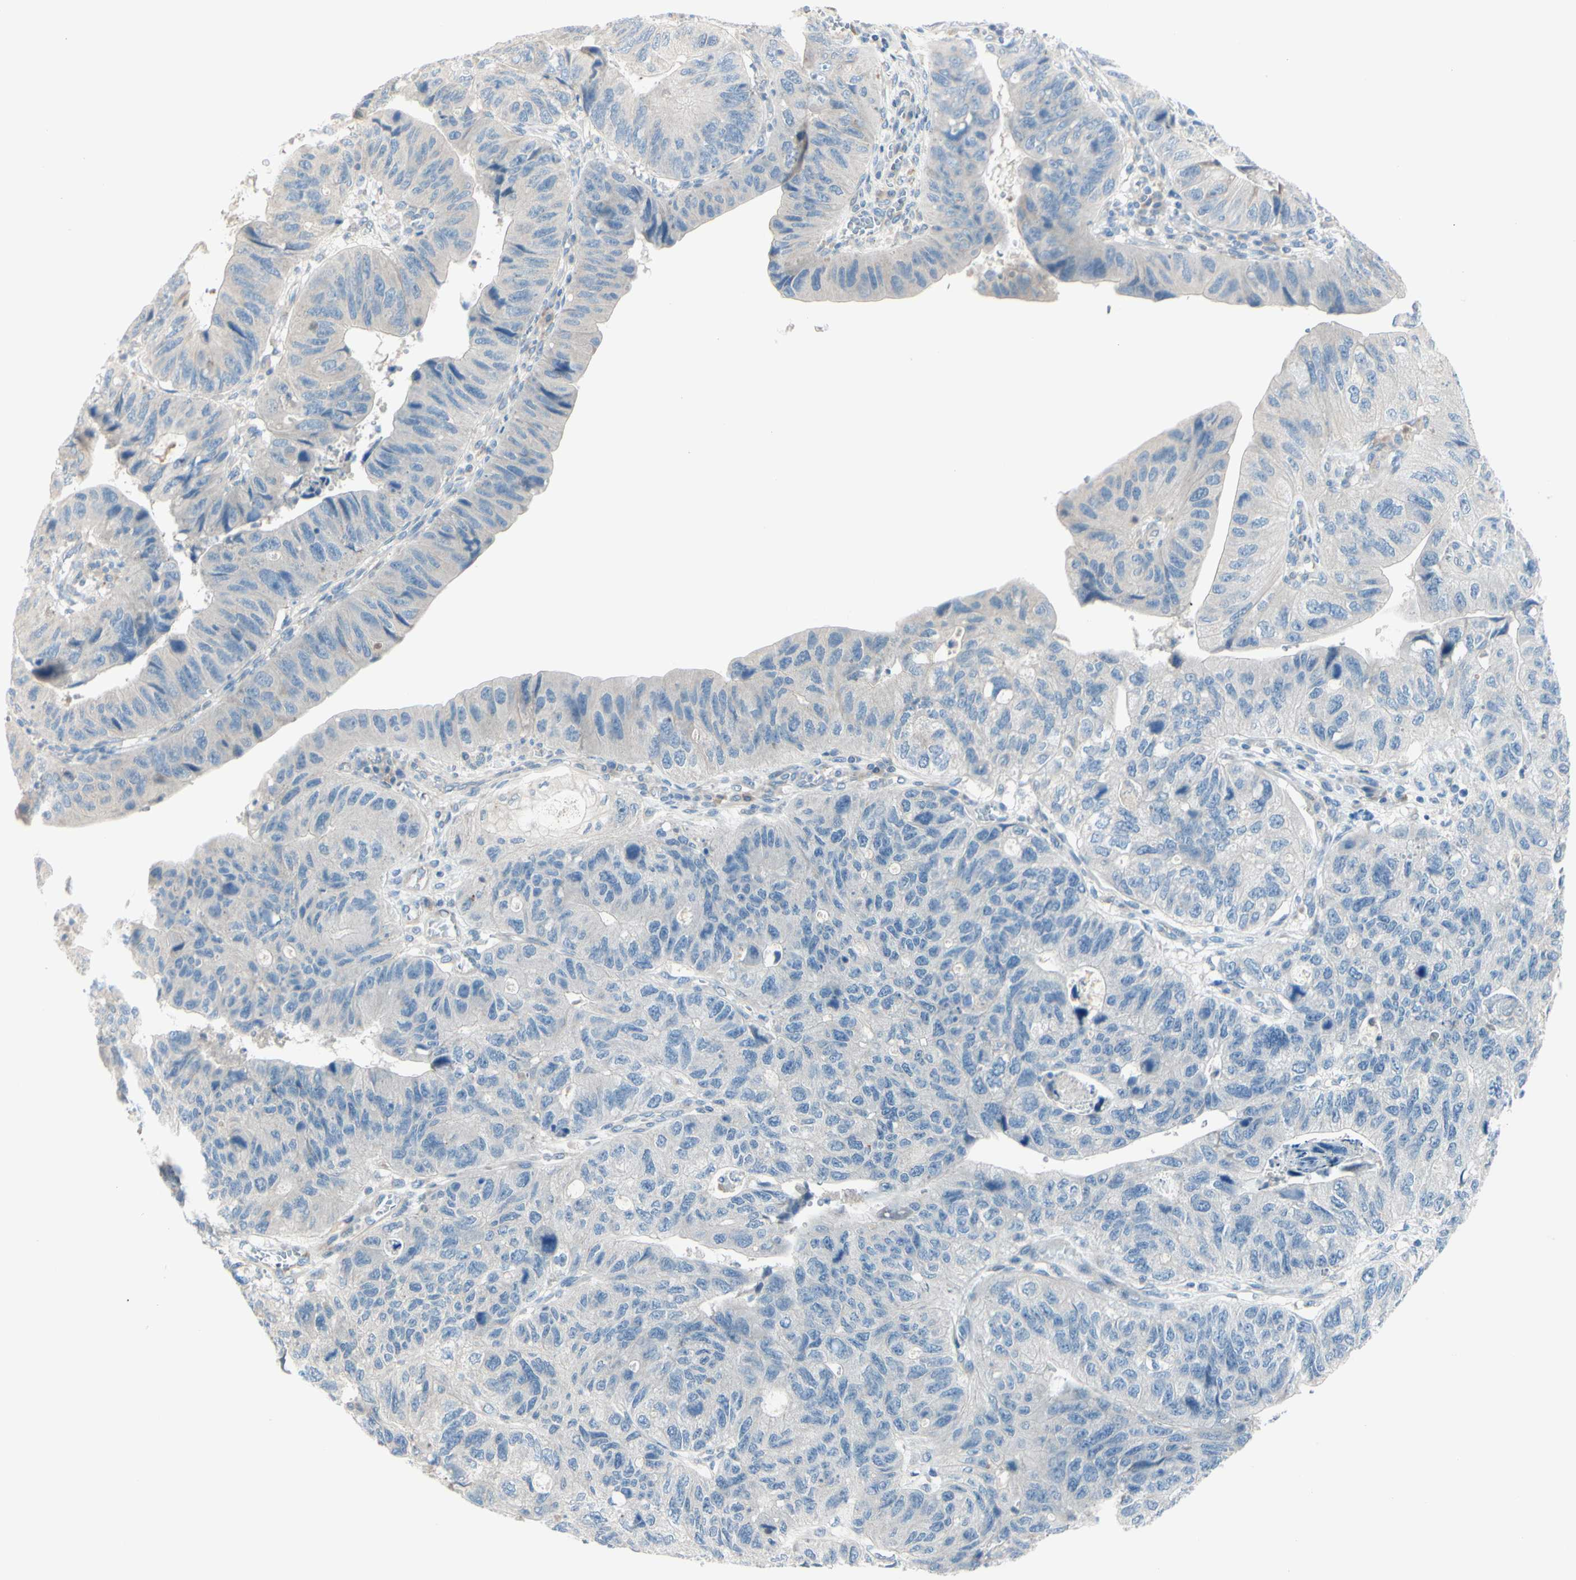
{"staining": {"intensity": "weak", "quantity": "25%-75%", "location": "cytoplasmic/membranous"}, "tissue": "stomach cancer", "cell_type": "Tumor cells", "image_type": "cancer", "snomed": [{"axis": "morphology", "description": "Adenocarcinoma, NOS"}, {"axis": "topography", "description": "Stomach"}], "caption": "Weak cytoplasmic/membranous protein staining is present in approximately 25%-75% of tumor cells in stomach cancer.", "gene": "EPHA3", "patient": {"sex": "male", "age": 59}}